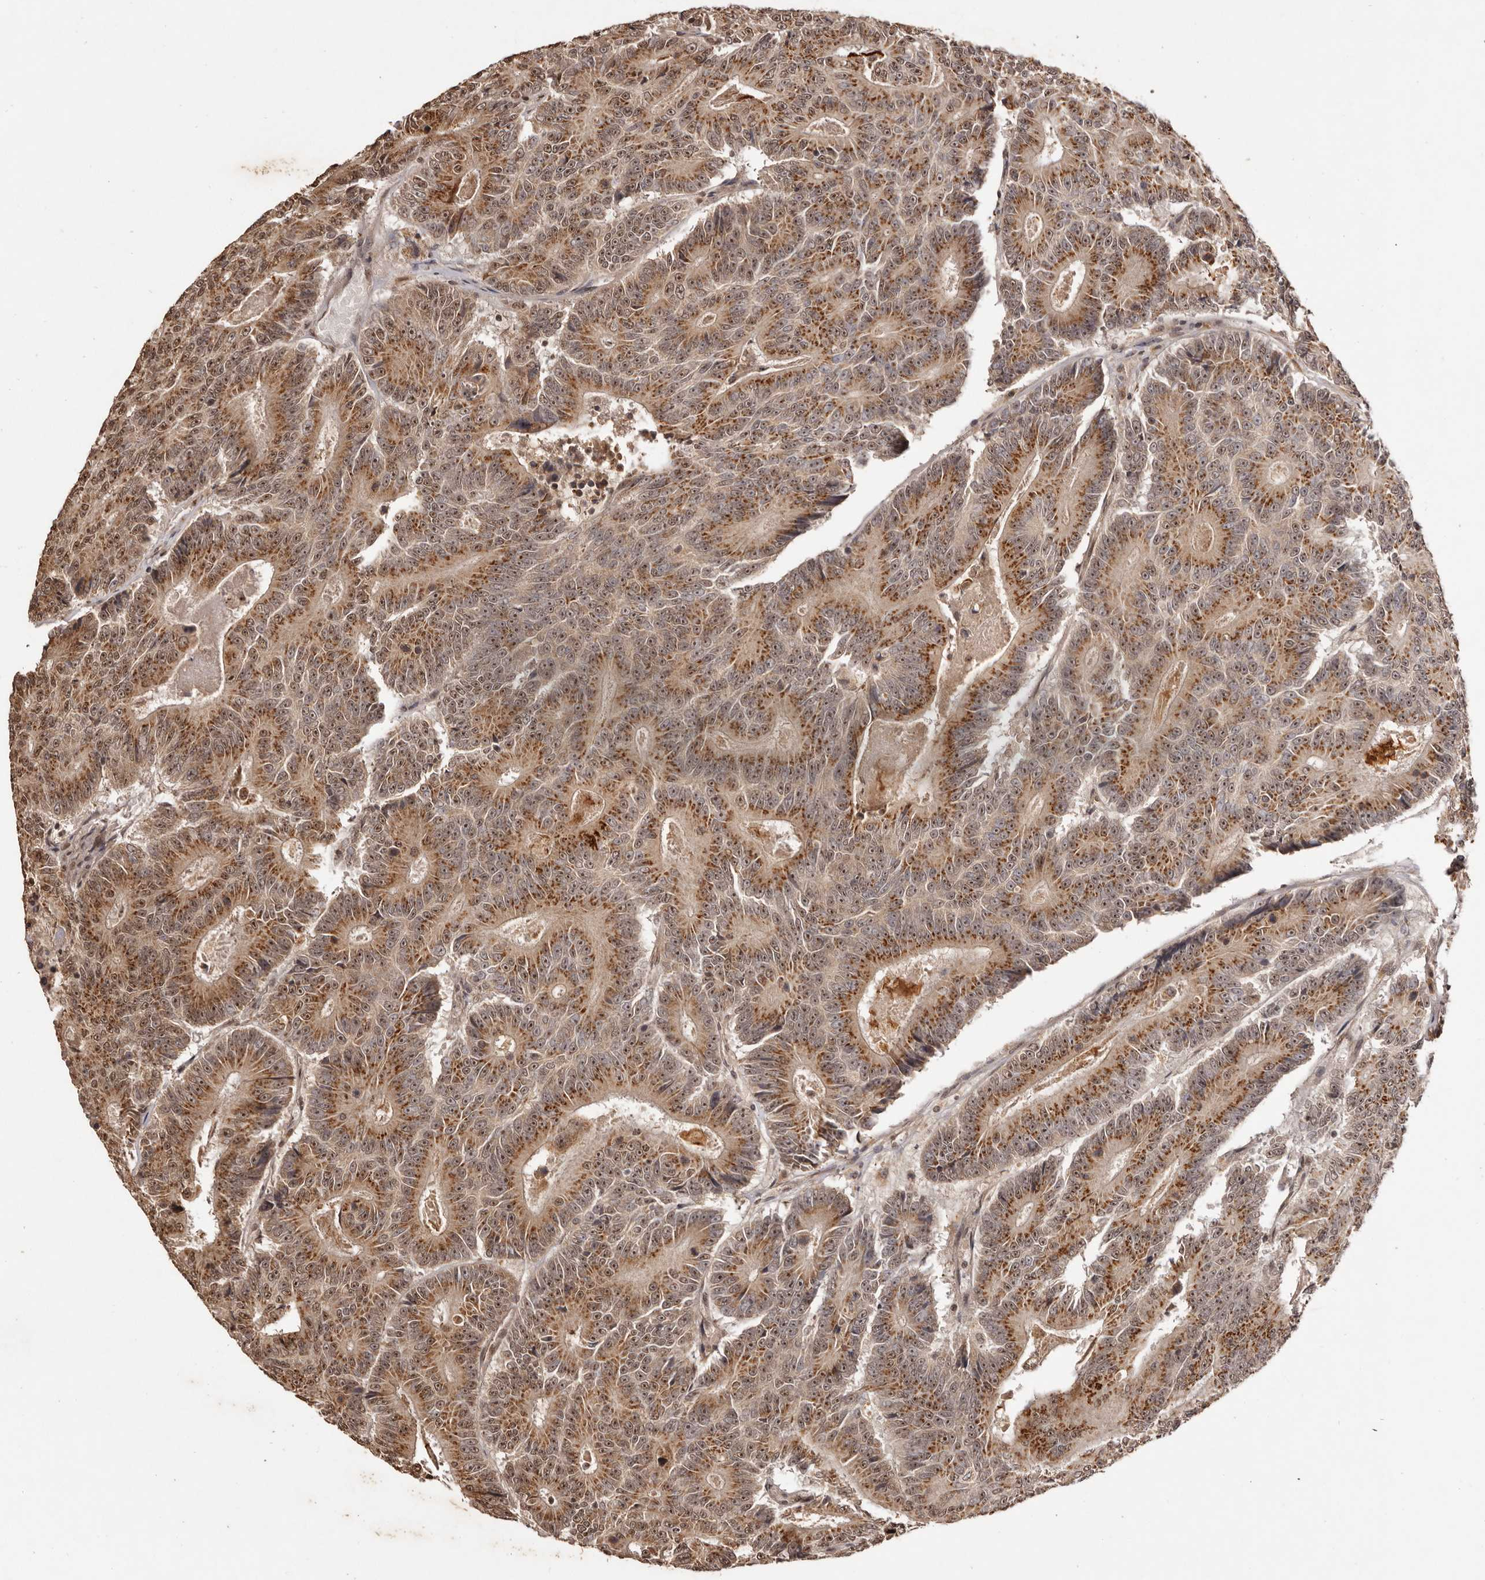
{"staining": {"intensity": "strong", "quantity": ">75%", "location": "cytoplasmic/membranous,nuclear"}, "tissue": "colorectal cancer", "cell_type": "Tumor cells", "image_type": "cancer", "snomed": [{"axis": "morphology", "description": "Adenocarcinoma, NOS"}, {"axis": "topography", "description": "Colon"}], "caption": "A brown stain shows strong cytoplasmic/membranous and nuclear staining of a protein in human colorectal adenocarcinoma tumor cells.", "gene": "NOTCH1", "patient": {"sex": "male", "age": 83}}